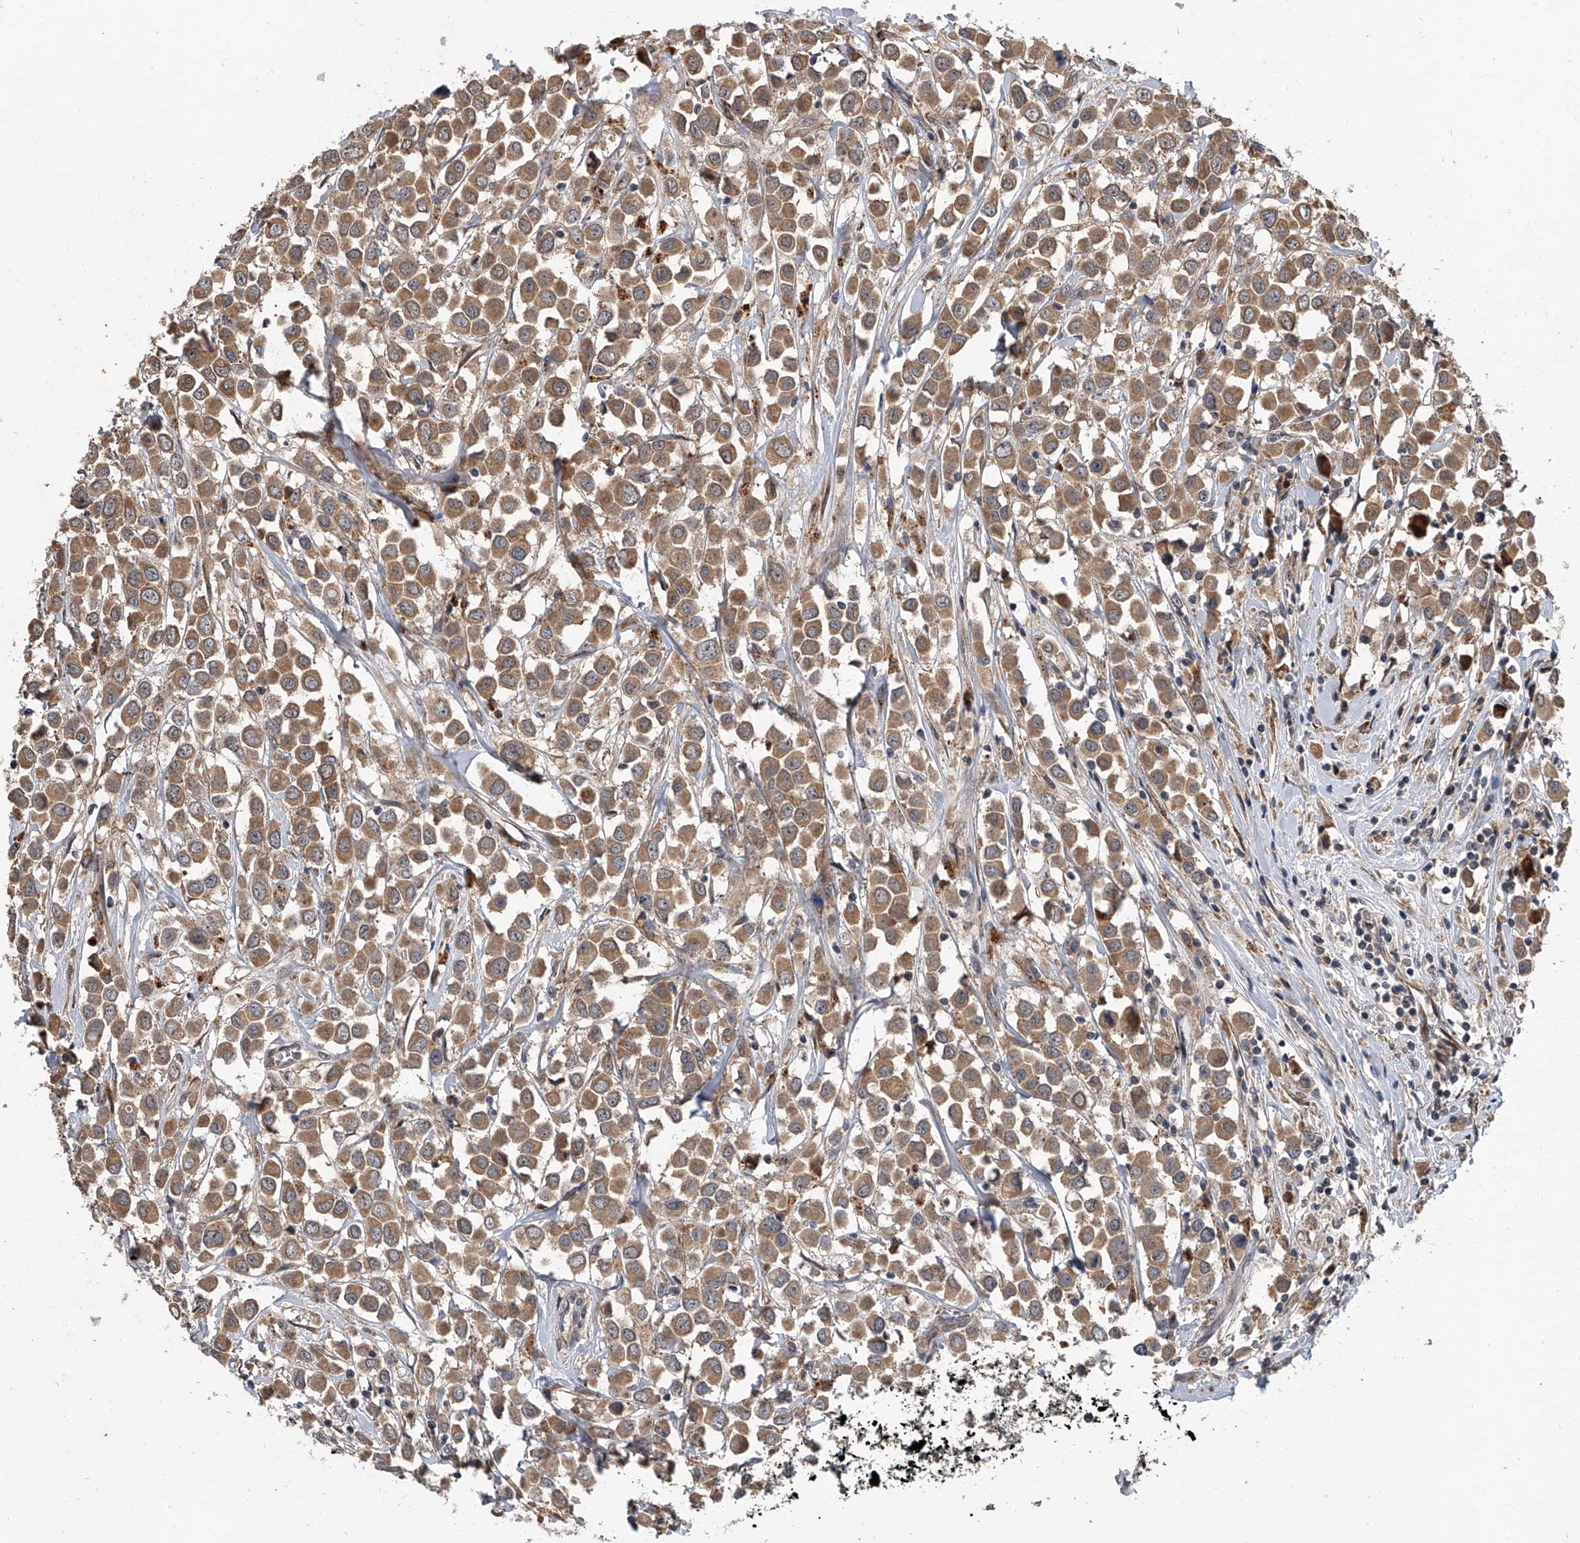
{"staining": {"intensity": "moderate", "quantity": ">75%", "location": "cytoplasmic/membranous"}, "tissue": "breast cancer", "cell_type": "Tumor cells", "image_type": "cancer", "snomed": [{"axis": "morphology", "description": "Duct carcinoma"}, {"axis": "topography", "description": "Breast"}], "caption": "Breast cancer (invasive ductal carcinoma) stained with immunohistochemistry (IHC) exhibits moderate cytoplasmic/membranous staining in about >75% of tumor cells. (Stains: DAB (3,3'-diaminobenzidine) in brown, nuclei in blue, Microscopy: brightfield microscopy at high magnification).", "gene": "GEMIN8", "patient": {"sex": "female", "age": 61}}